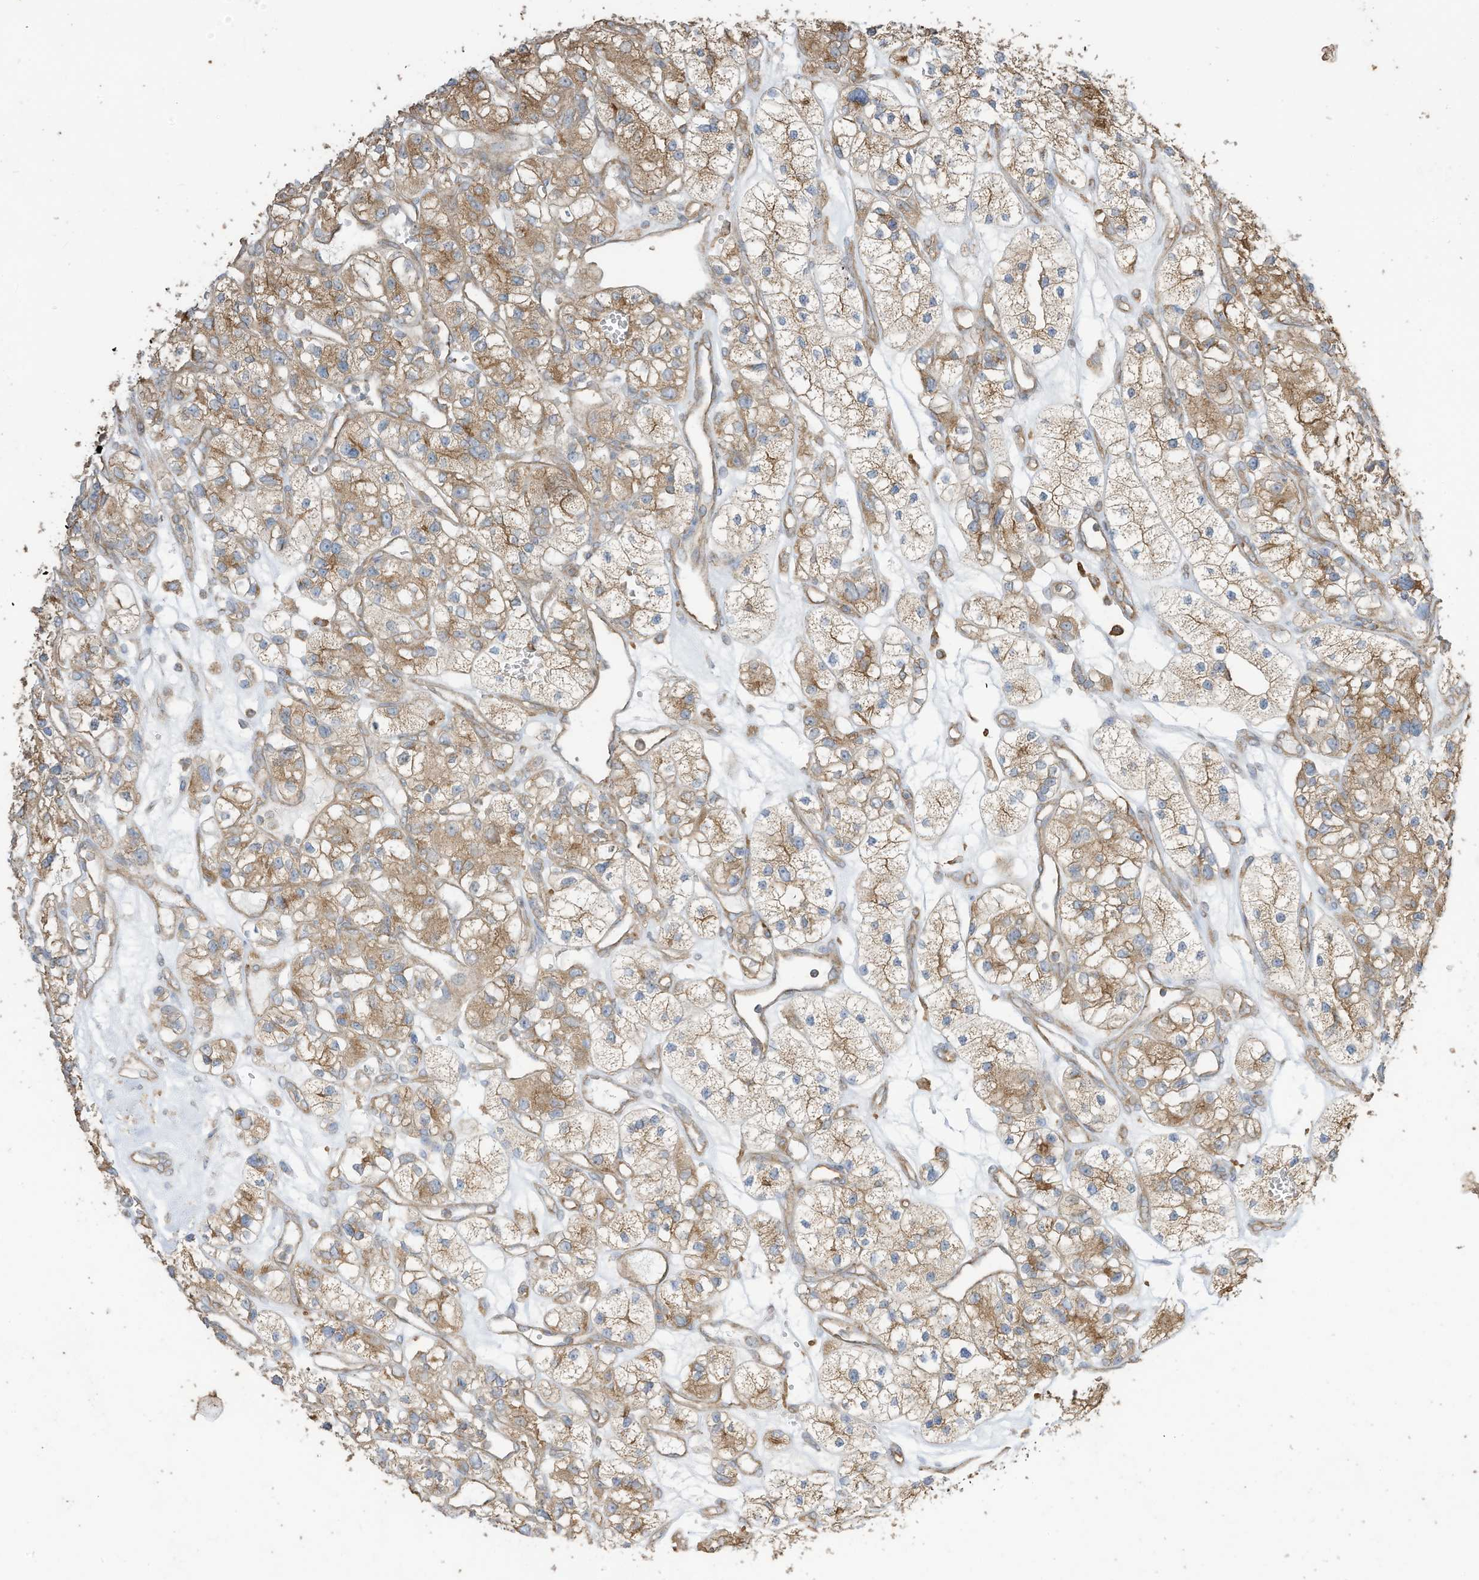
{"staining": {"intensity": "moderate", "quantity": ">75%", "location": "cytoplasmic/membranous"}, "tissue": "renal cancer", "cell_type": "Tumor cells", "image_type": "cancer", "snomed": [{"axis": "morphology", "description": "Adenocarcinoma, NOS"}, {"axis": "topography", "description": "Kidney"}], "caption": "Human adenocarcinoma (renal) stained for a protein (brown) demonstrates moderate cytoplasmic/membranous positive expression in approximately >75% of tumor cells.", "gene": "CGAS", "patient": {"sex": "female", "age": 57}}